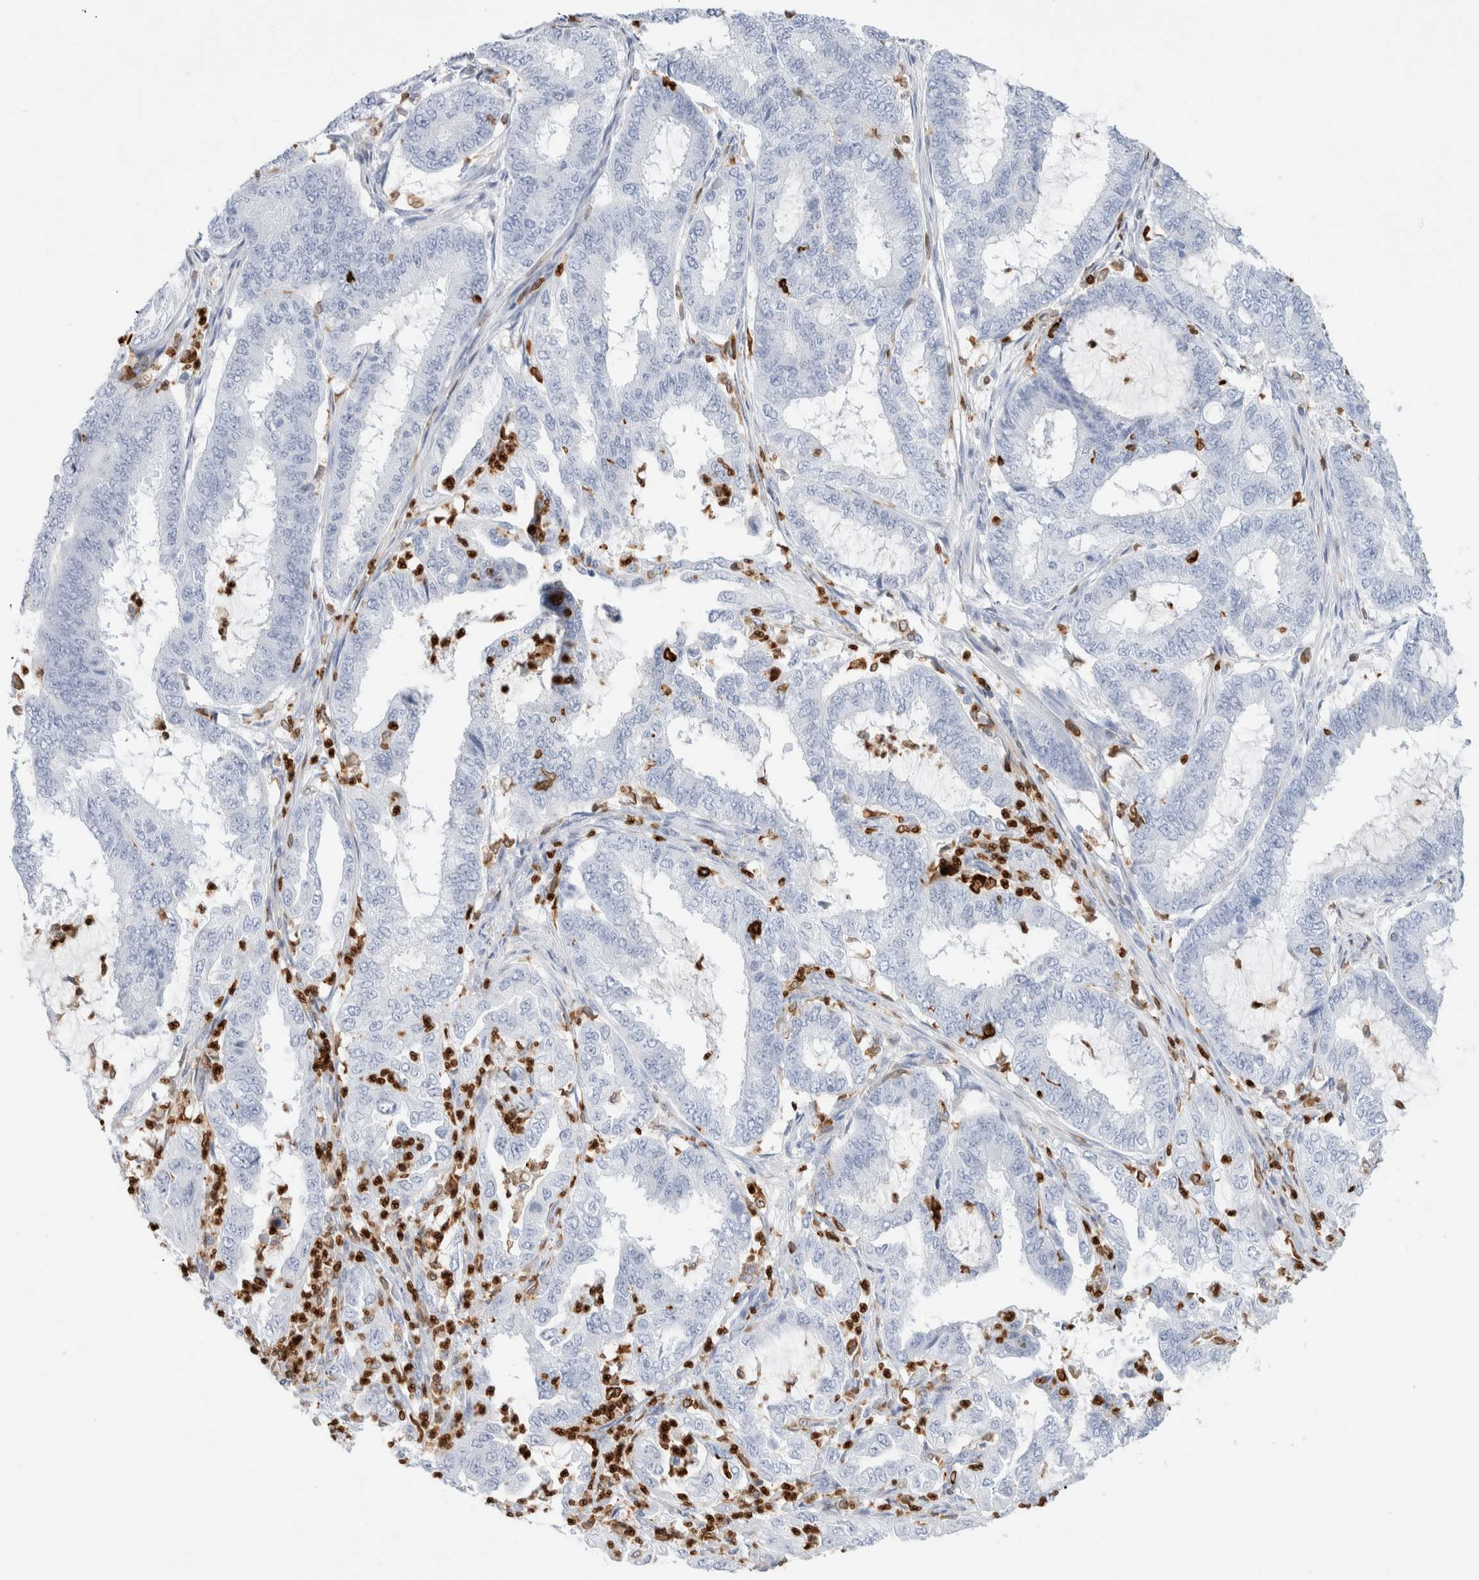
{"staining": {"intensity": "negative", "quantity": "none", "location": "none"}, "tissue": "endometrial cancer", "cell_type": "Tumor cells", "image_type": "cancer", "snomed": [{"axis": "morphology", "description": "Adenocarcinoma, NOS"}, {"axis": "topography", "description": "Endometrium"}], "caption": "Endometrial cancer (adenocarcinoma) stained for a protein using immunohistochemistry (IHC) reveals no staining tumor cells.", "gene": "ALOX5AP", "patient": {"sex": "female", "age": 51}}